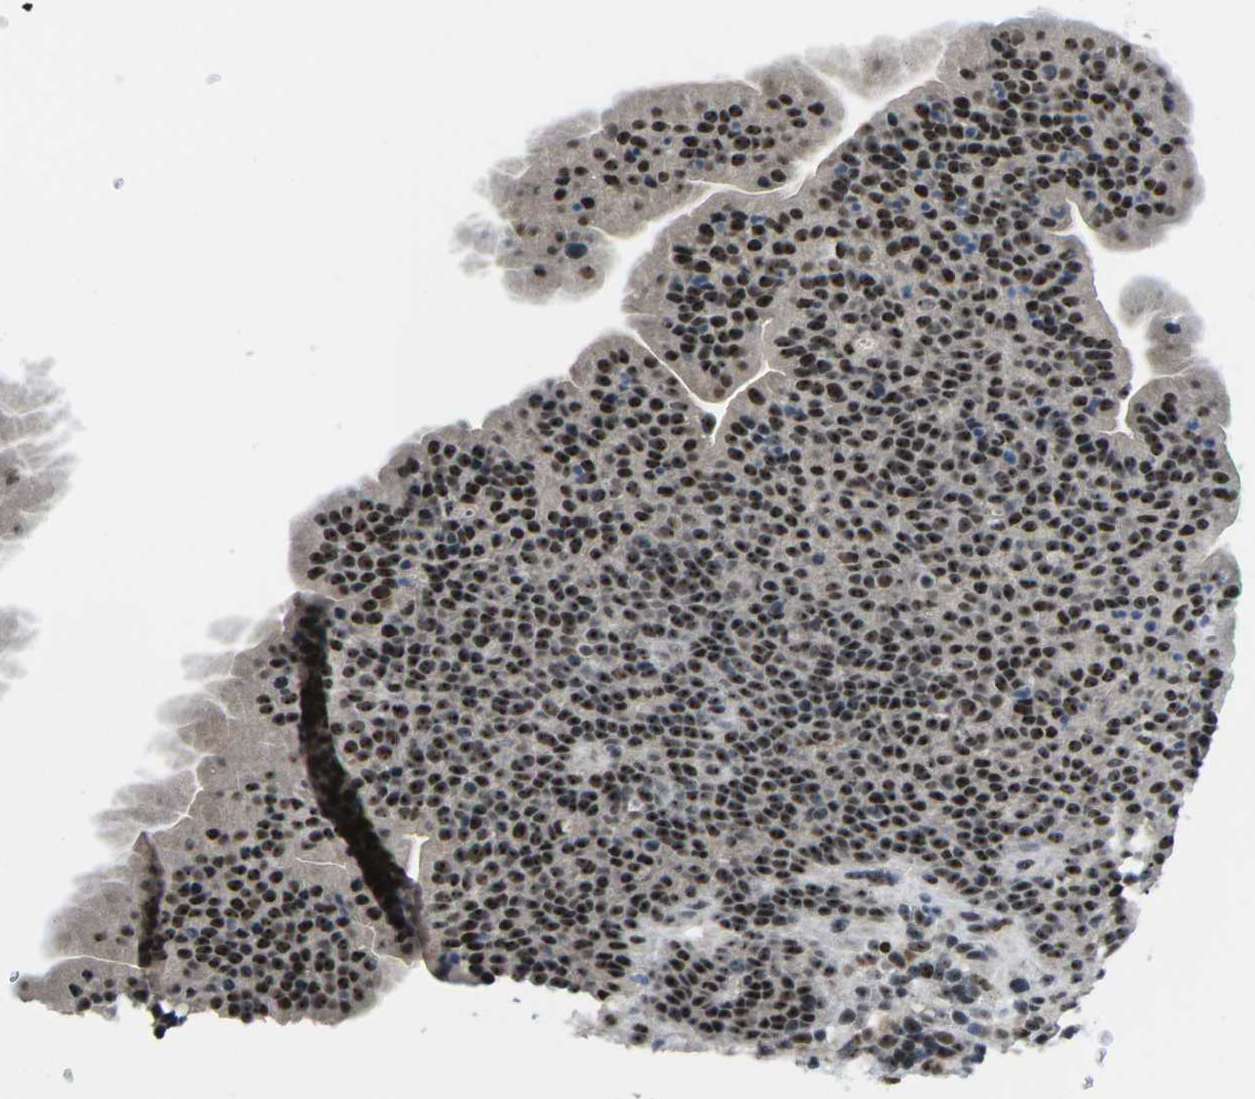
{"staining": {"intensity": "strong", "quantity": ">75%", "location": "nuclear"}, "tissue": "urothelial cancer", "cell_type": "Tumor cells", "image_type": "cancer", "snomed": [{"axis": "morphology", "description": "Urothelial carcinoma, Low grade"}, {"axis": "topography", "description": "Urinary bladder"}], "caption": "This histopathology image shows IHC staining of urothelial cancer, with high strong nuclear positivity in about >75% of tumor cells.", "gene": "NSRP1", "patient": {"sex": "female", "age": 75}}